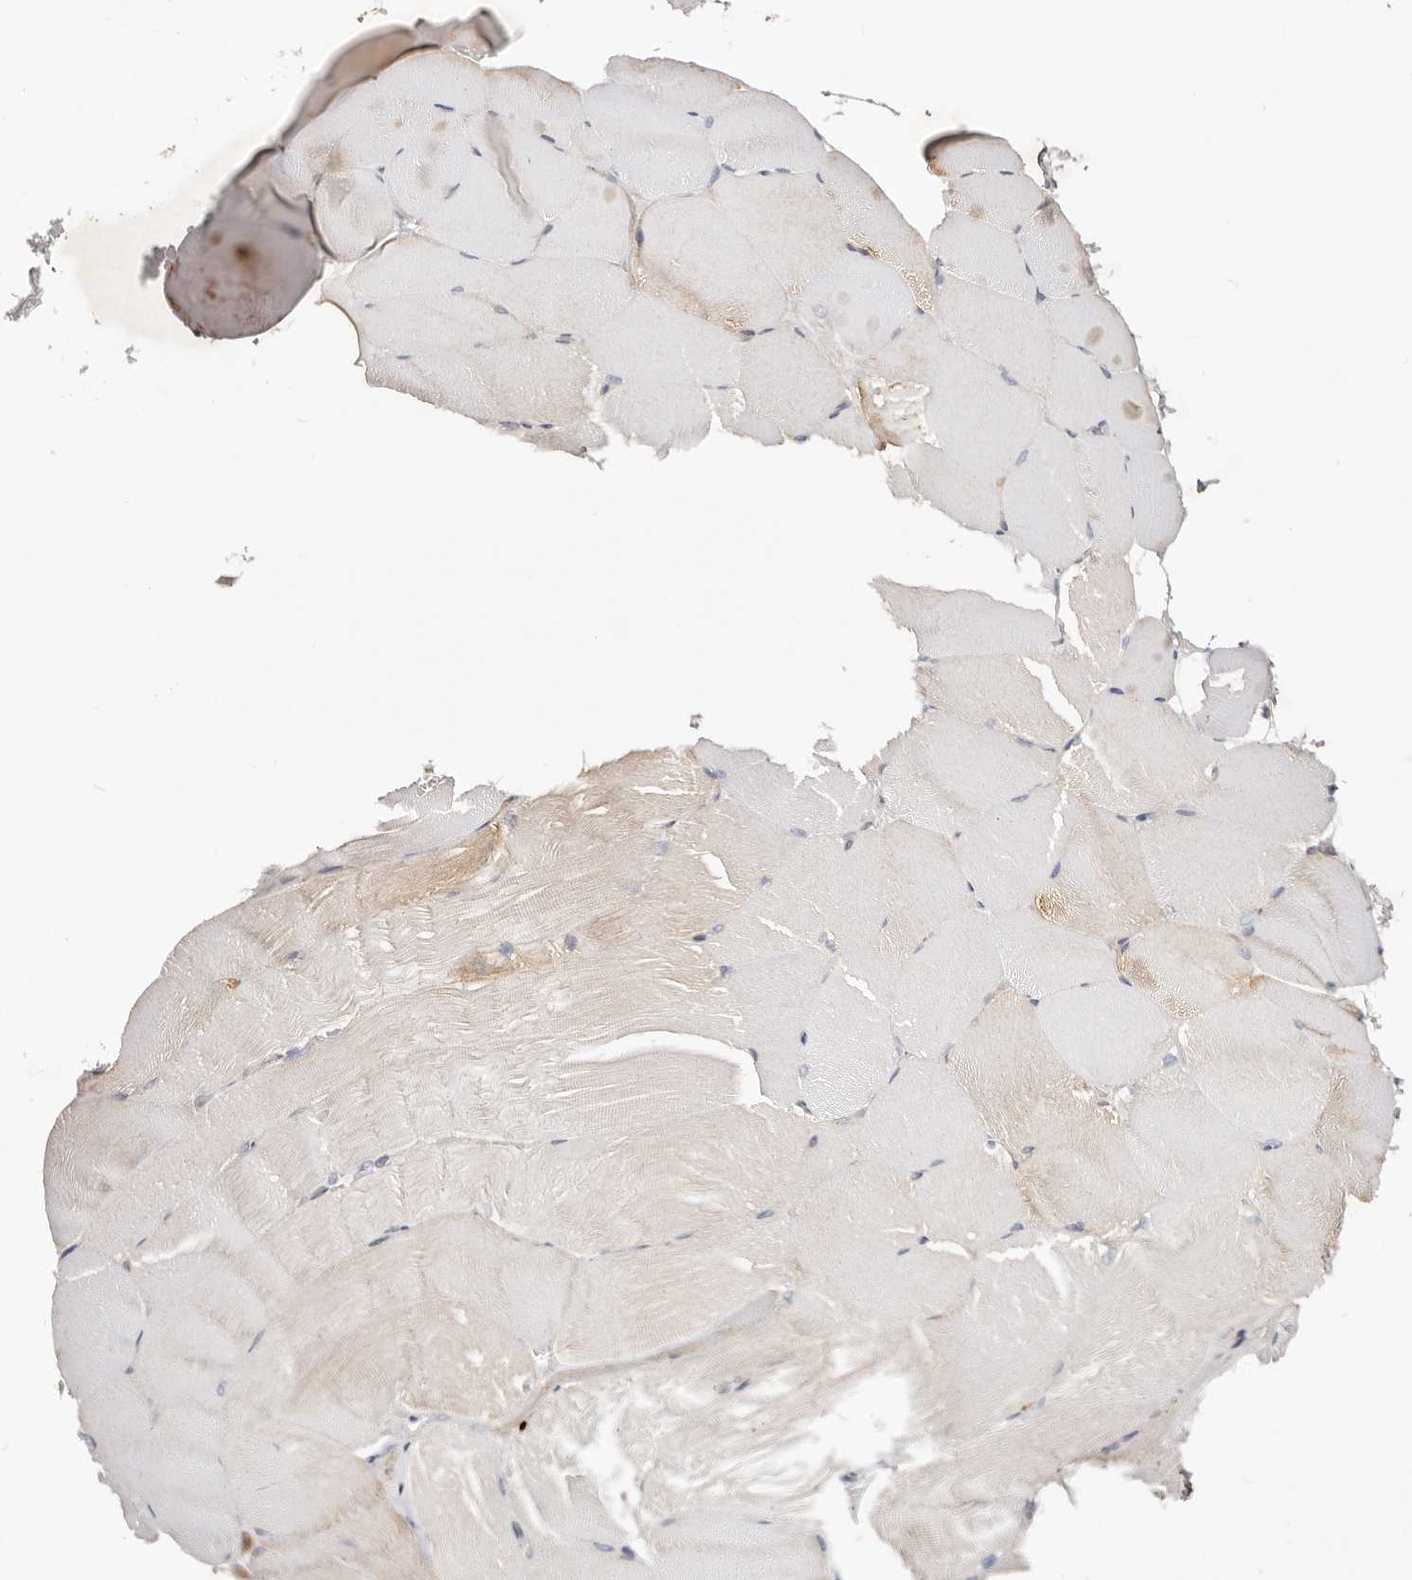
{"staining": {"intensity": "moderate", "quantity": "25%-75%", "location": "cytoplasmic/membranous"}, "tissue": "skeletal muscle", "cell_type": "Myocytes", "image_type": "normal", "snomed": [{"axis": "morphology", "description": "Normal tissue, NOS"}, {"axis": "topography", "description": "Skeletal muscle"}, {"axis": "topography", "description": "Parathyroid gland"}], "caption": "Protein expression analysis of benign skeletal muscle exhibits moderate cytoplasmic/membranous expression in about 25%-75% of myocytes. (brown staining indicates protein expression, while blue staining denotes nuclei).", "gene": "GNA13", "patient": {"sex": "female", "age": 37}}